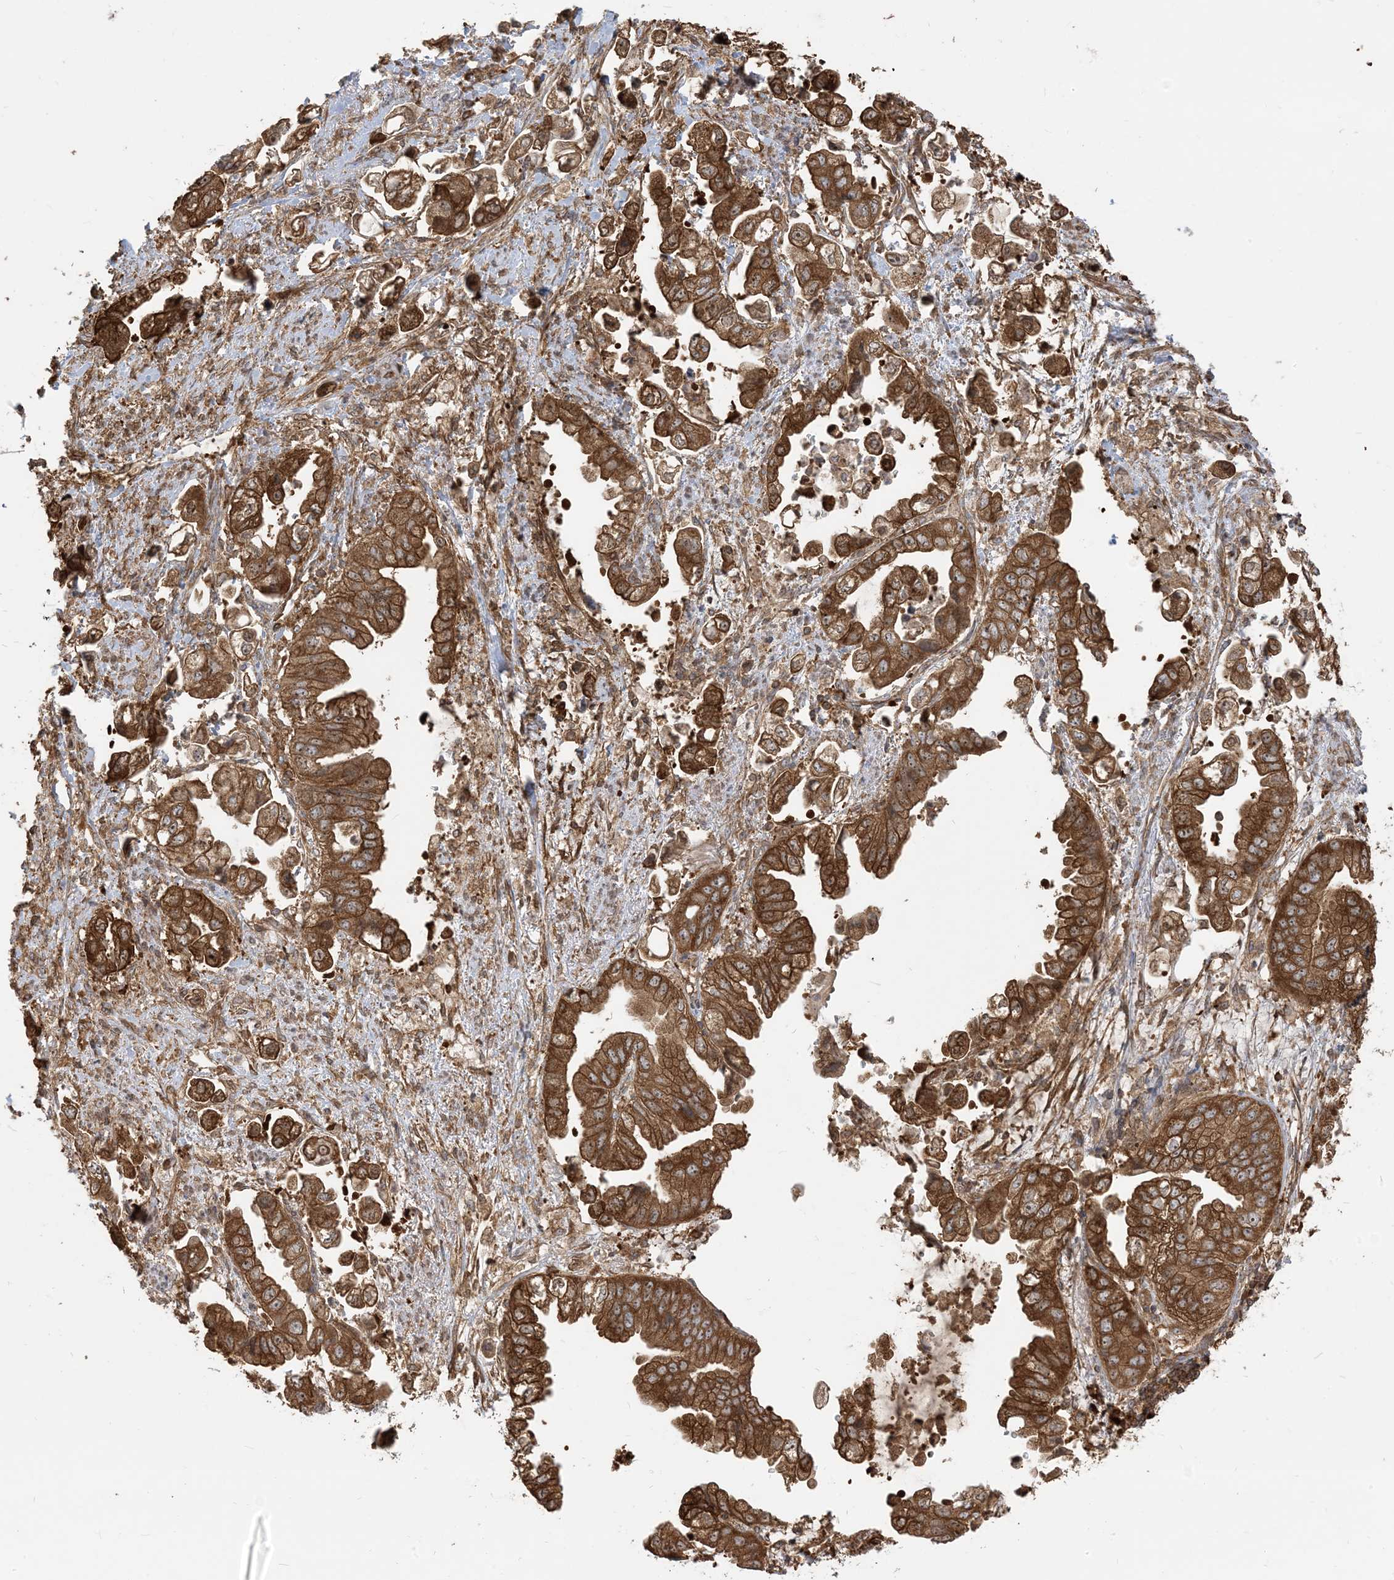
{"staining": {"intensity": "strong", "quantity": ">75%", "location": "cytoplasmic/membranous,nuclear"}, "tissue": "stomach cancer", "cell_type": "Tumor cells", "image_type": "cancer", "snomed": [{"axis": "morphology", "description": "Adenocarcinoma, NOS"}, {"axis": "topography", "description": "Stomach"}], "caption": "Immunohistochemistry (DAB (3,3'-diaminobenzidine)) staining of adenocarcinoma (stomach) displays strong cytoplasmic/membranous and nuclear protein expression in about >75% of tumor cells.", "gene": "SRP72", "patient": {"sex": "male", "age": 62}}